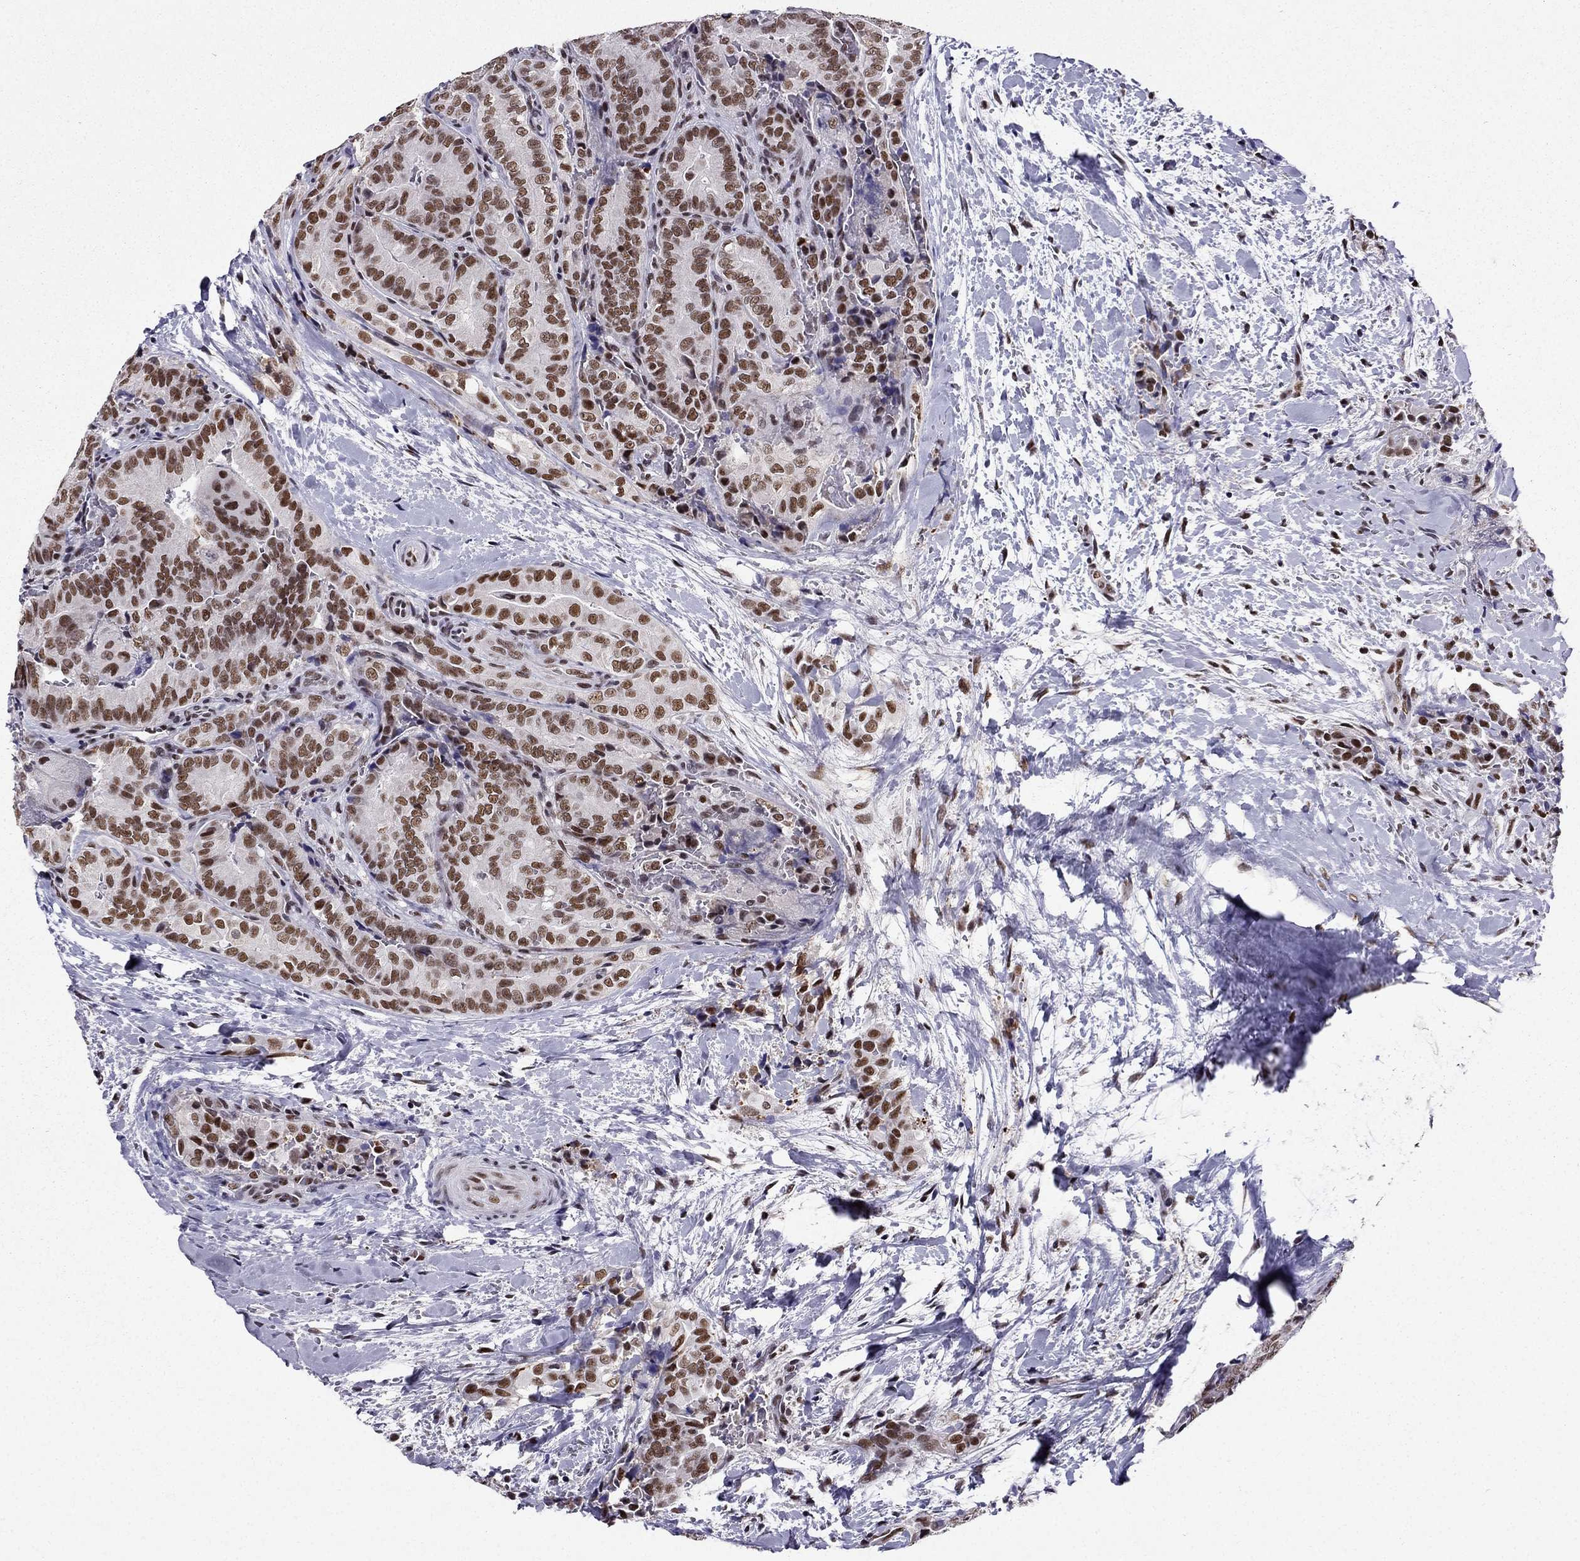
{"staining": {"intensity": "moderate", "quantity": ">75%", "location": "nuclear"}, "tissue": "thyroid cancer", "cell_type": "Tumor cells", "image_type": "cancer", "snomed": [{"axis": "morphology", "description": "Papillary adenocarcinoma, NOS"}, {"axis": "topography", "description": "Thyroid gland"}], "caption": "Papillary adenocarcinoma (thyroid) stained for a protein reveals moderate nuclear positivity in tumor cells. (Stains: DAB in brown, nuclei in blue, Microscopy: brightfield microscopy at high magnification).", "gene": "ZNF420", "patient": {"sex": "male", "age": 61}}